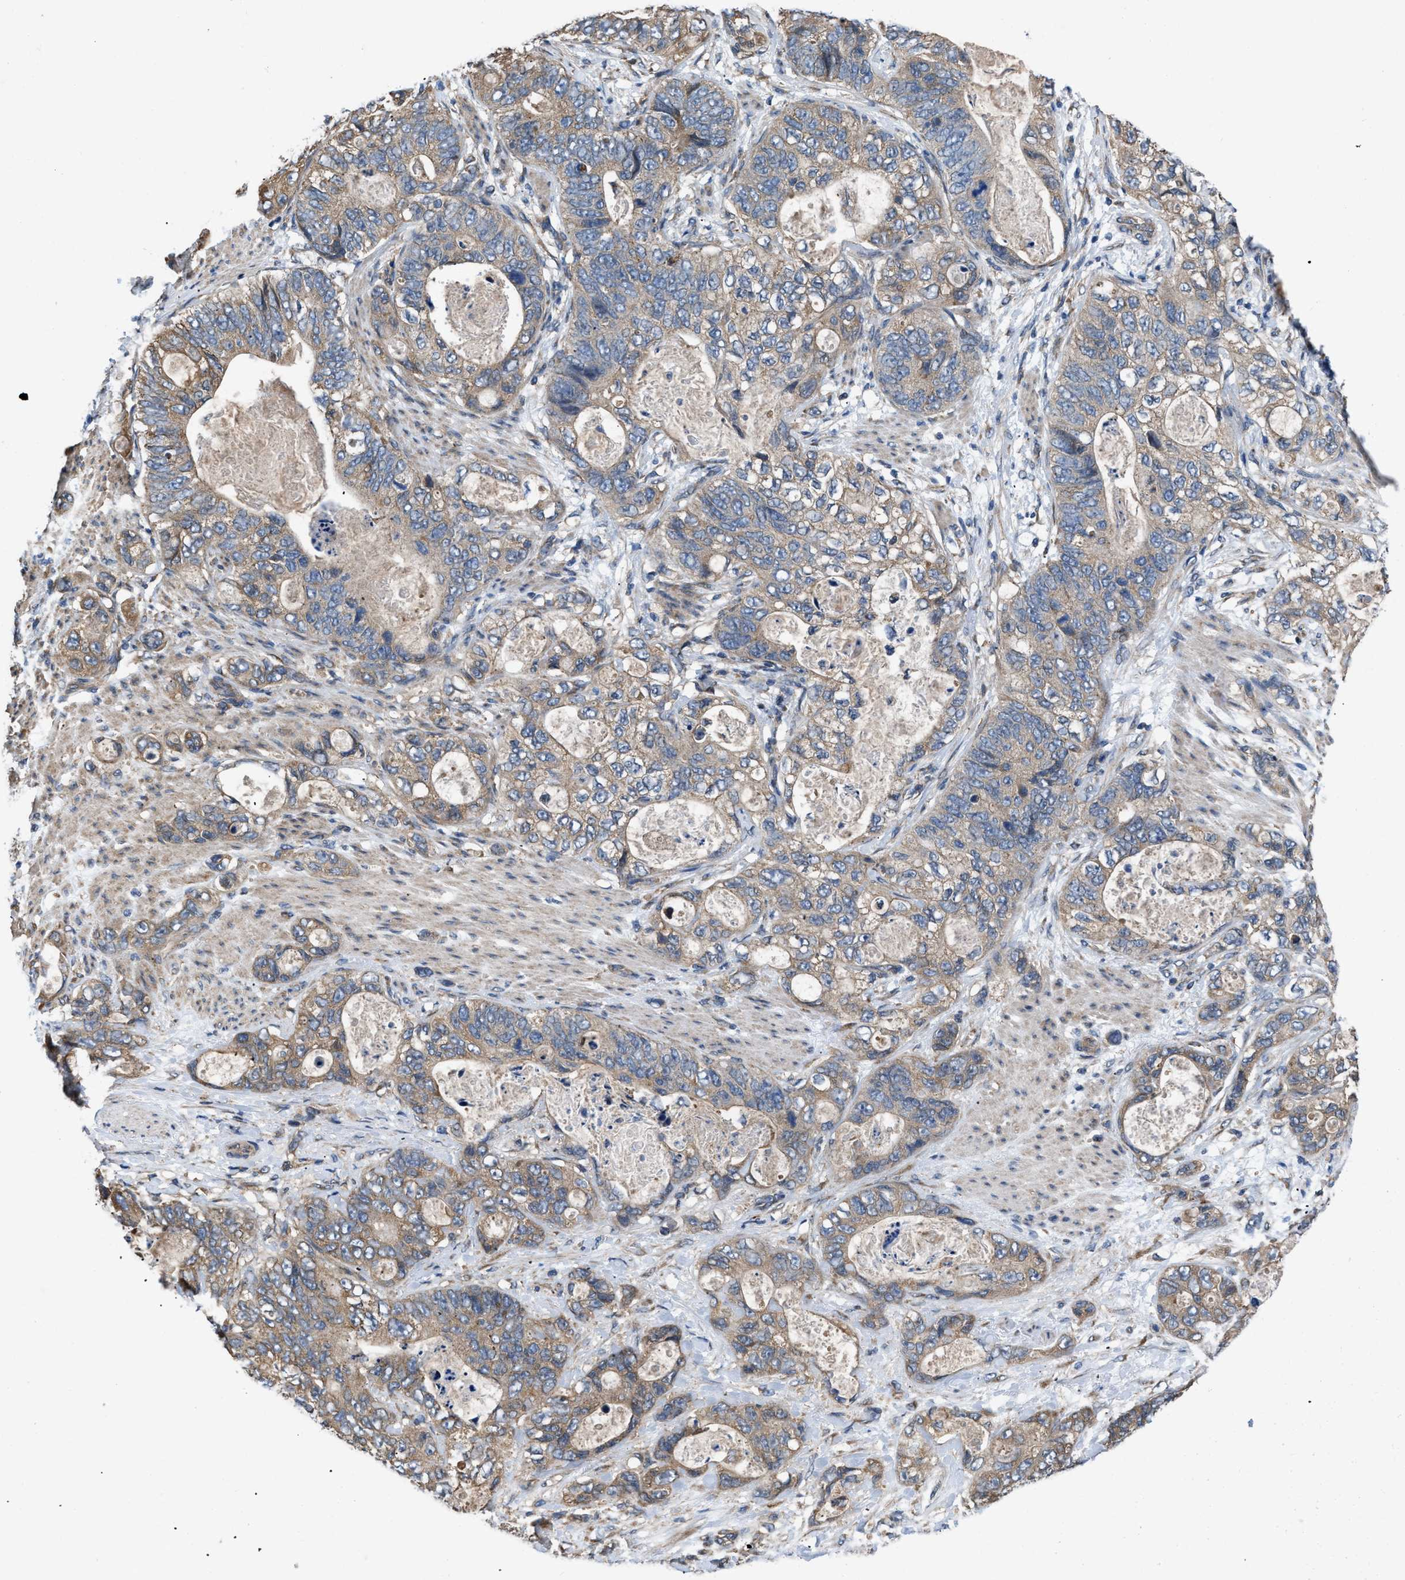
{"staining": {"intensity": "moderate", "quantity": ">75%", "location": "cytoplasmic/membranous"}, "tissue": "stomach cancer", "cell_type": "Tumor cells", "image_type": "cancer", "snomed": [{"axis": "morphology", "description": "Normal tissue, NOS"}, {"axis": "morphology", "description": "Adenocarcinoma, NOS"}, {"axis": "topography", "description": "Stomach"}], "caption": "Human adenocarcinoma (stomach) stained for a protein (brown) exhibits moderate cytoplasmic/membranous positive staining in about >75% of tumor cells.", "gene": "CEP128", "patient": {"sex": "female", "age": 89}}